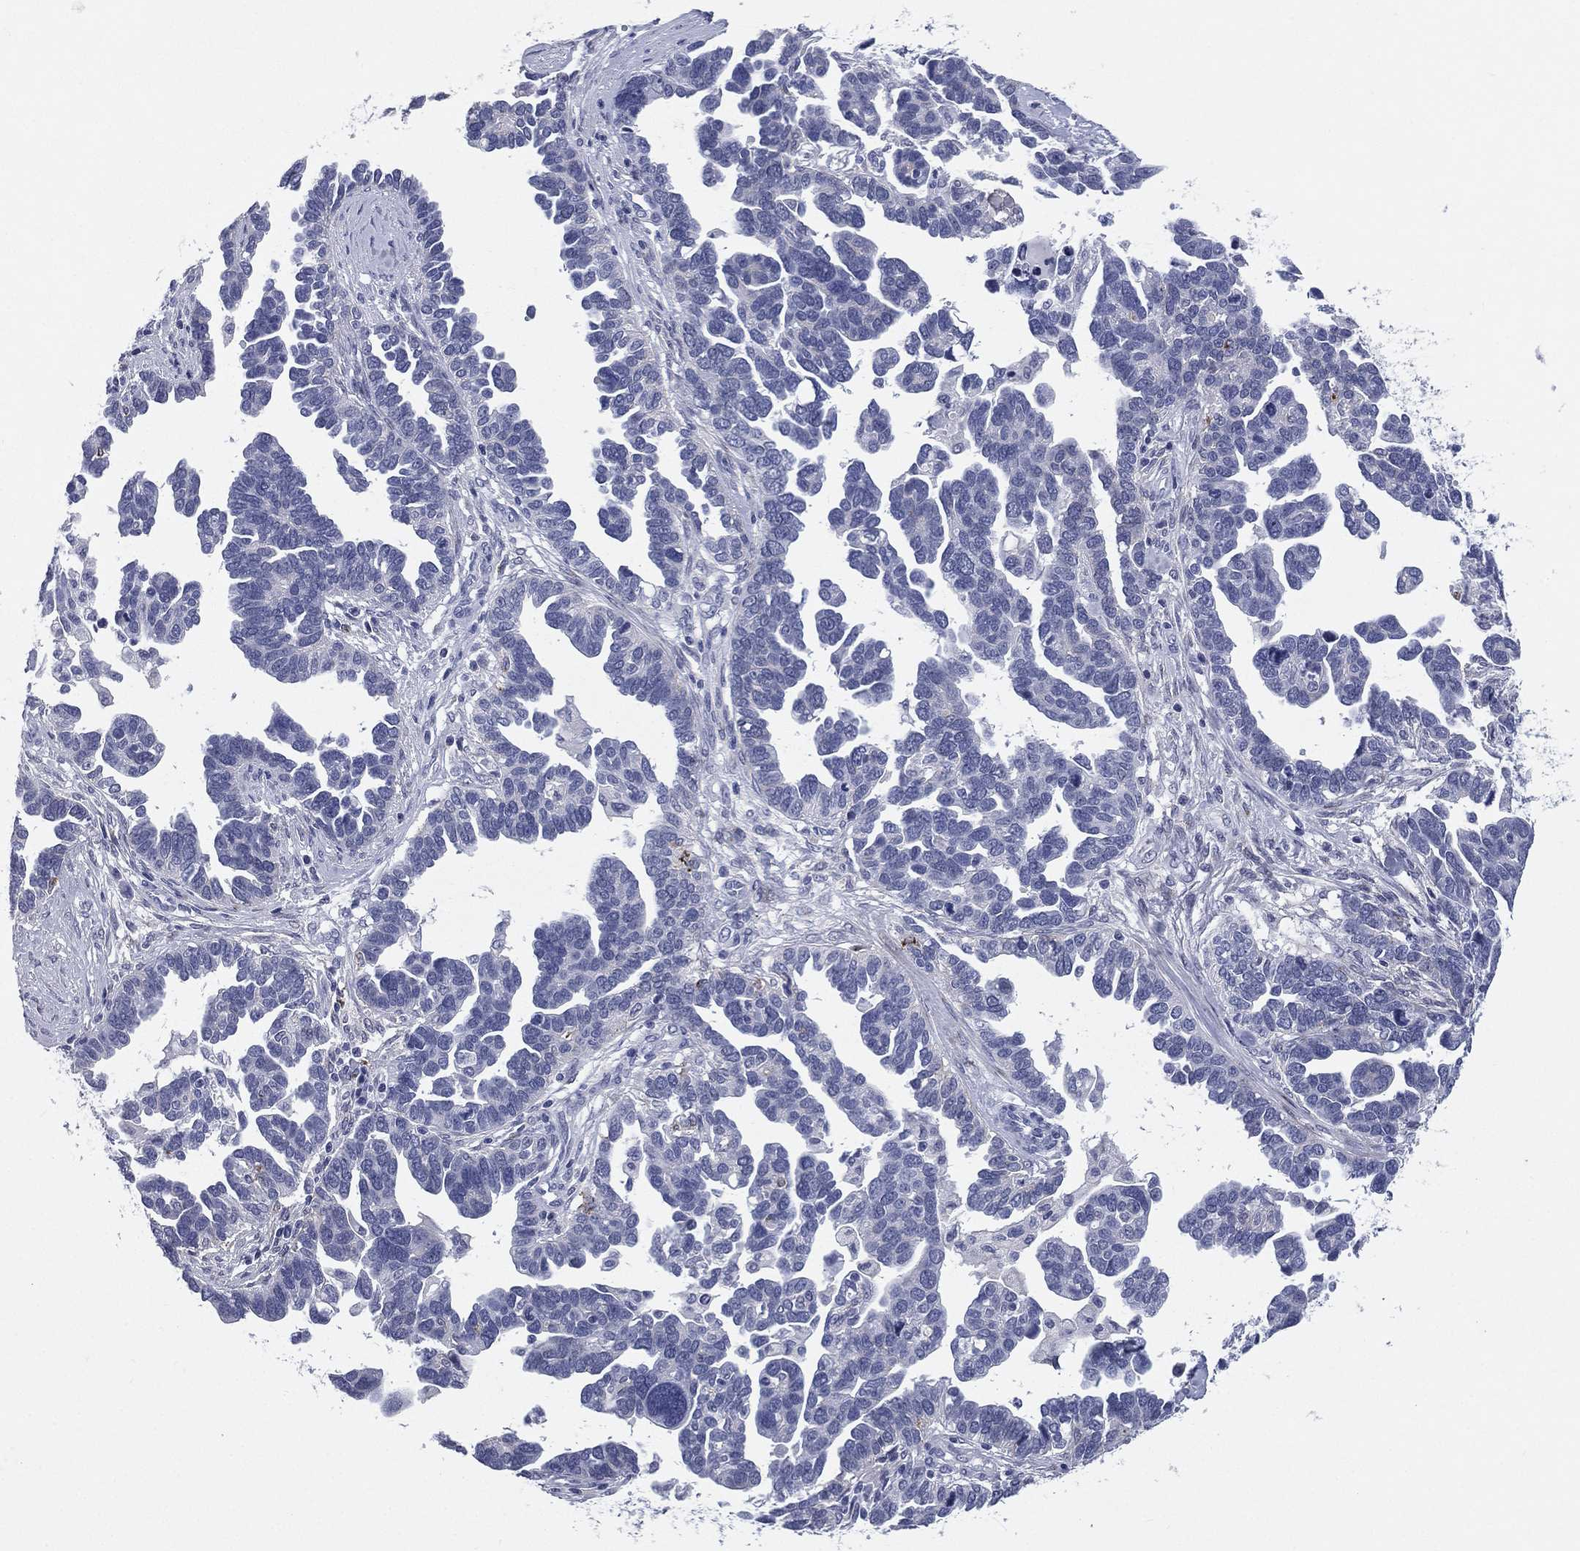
{"staining": {"intensity": "negative", "quantity": "none", "location": "none"}, "tissue": "ovarian cancer", "cell_type": "Tumor cells", "image_type": "cancer", "snomed": [{"axis": "morphology", "description": "Cystadenocarcinoma, serous, NOS"}, {"axis": "topography", "description": "Ovary"}], "caption": "Ovarian cancer (serous cystadenocarcinoma) stained for a protein using immunohistochemistry (IHC) exhibits no staining tumor cells.", "gene": "HLA-DOA", "patient": {"sex": "female", "age": 54}}